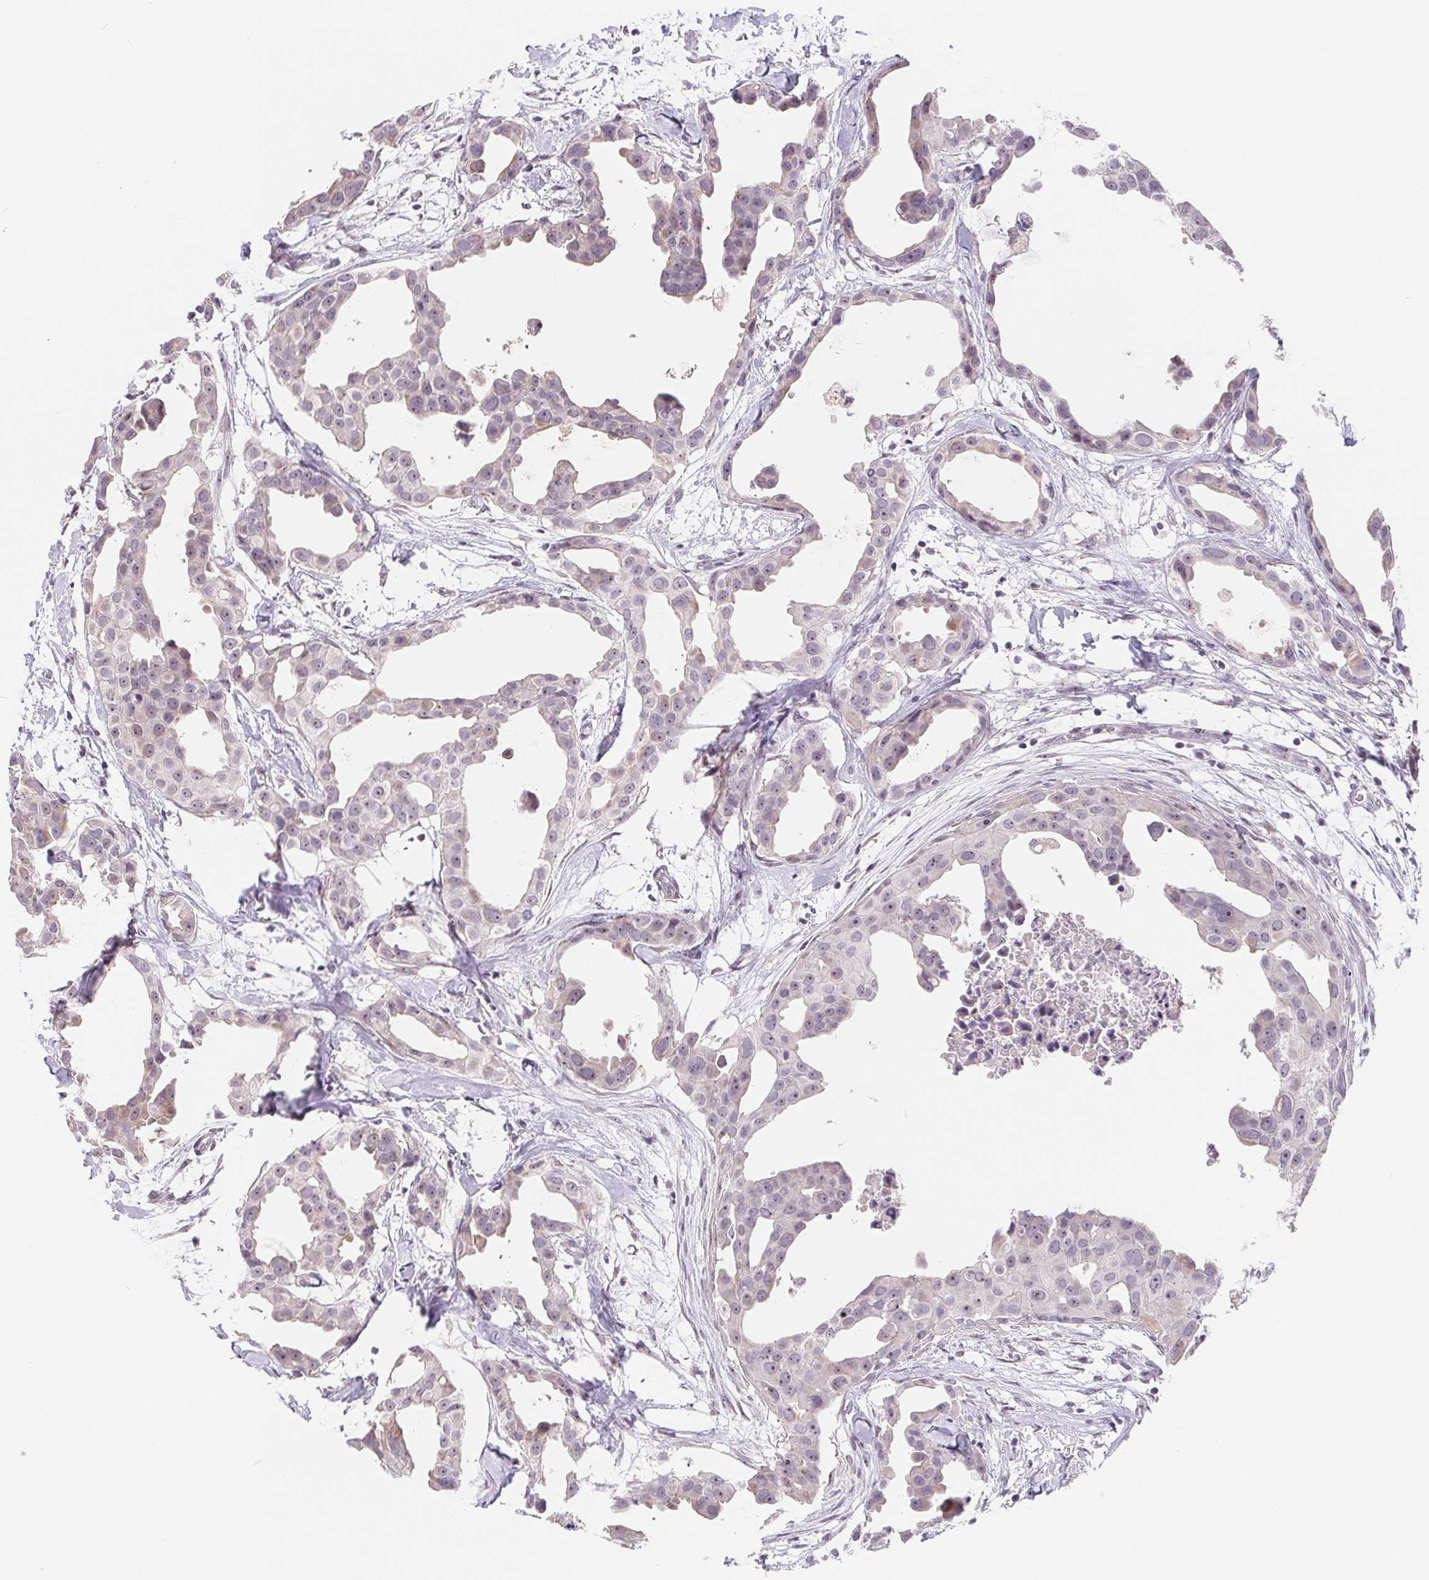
{"staining": {"intensity": "weak", "quantity": "<25%", "location": "nuclear"}, "tissue": "breast cancer", "cell_type": "Tumor cells", "image_type": "cancer", "snomed": [{"axis": "morphology", "description": "Duct carcinoma"}, {"axis": "topography", "description": "Breast"}], "caption": "DAB immunohistochemical staining of breast cancer (intraductal carcinoma) shows no significant staining in tumor cells.", "gene": "LCA5L", "patient": {"sex": "female", "age": 38}}